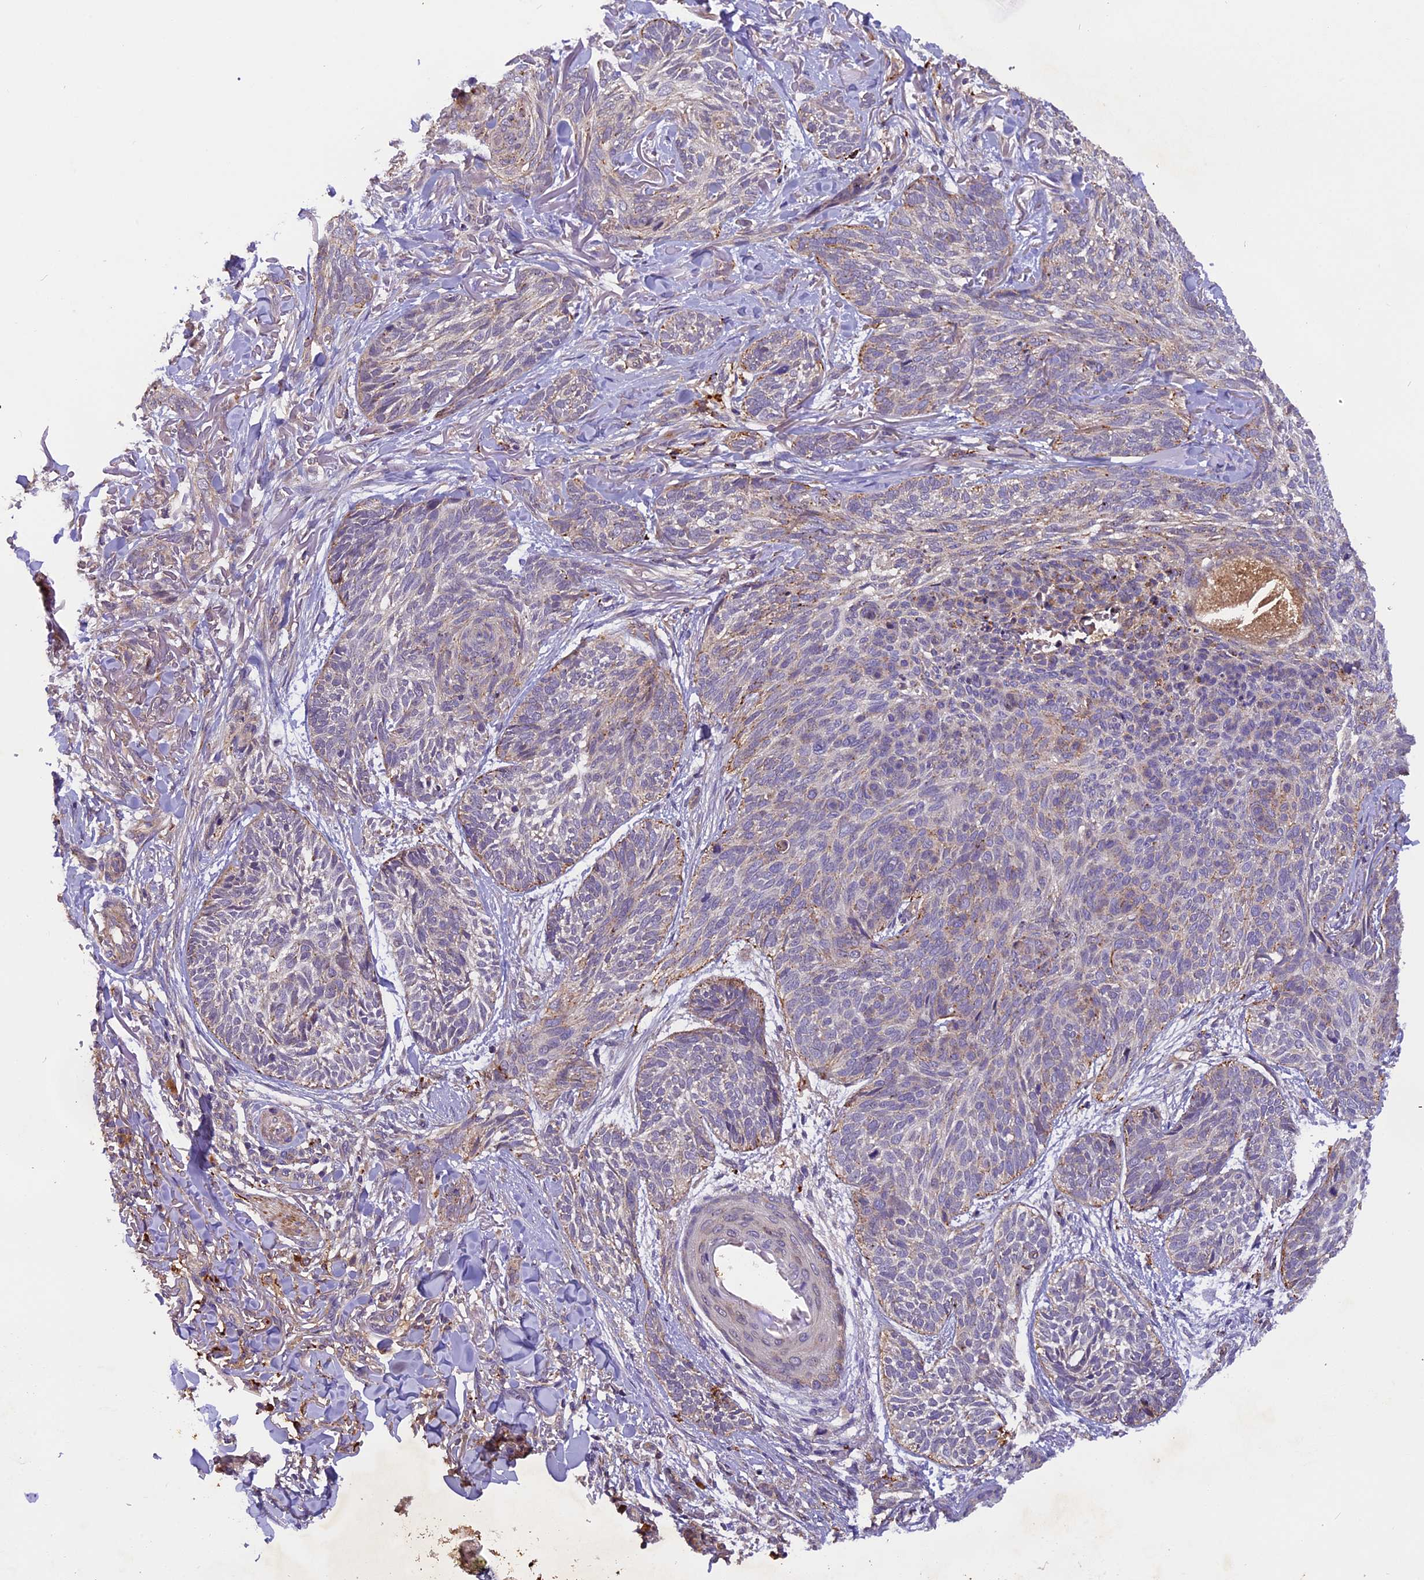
{"staining": {"intensity": "weak", "quantity": "25%-75%", "location": "cytoplasmic/membranous"}, "tissue": "skin cancer", "cell_type": "Tumor cells", "image_type": "cancer", "snomed": [{"axis": "morphology", "description": "Normal tissue, NOS"}, {"axis": "morphology", "description": "Basal cell carcinoma"}, {"axis": "topography", "description": "Skin"}], "caption": "High-magnification brightfield microscopy of skin cancer (basal cell carcinoma) stained with DAB (brown) and counterstained with hematoxylin (blue). tumor cells exhibit weak cytoplasmic/membranous positivity is present in about25%-75% of cells.", "gene": "COPE", "patient": {"sex": "male", "age": 66}}